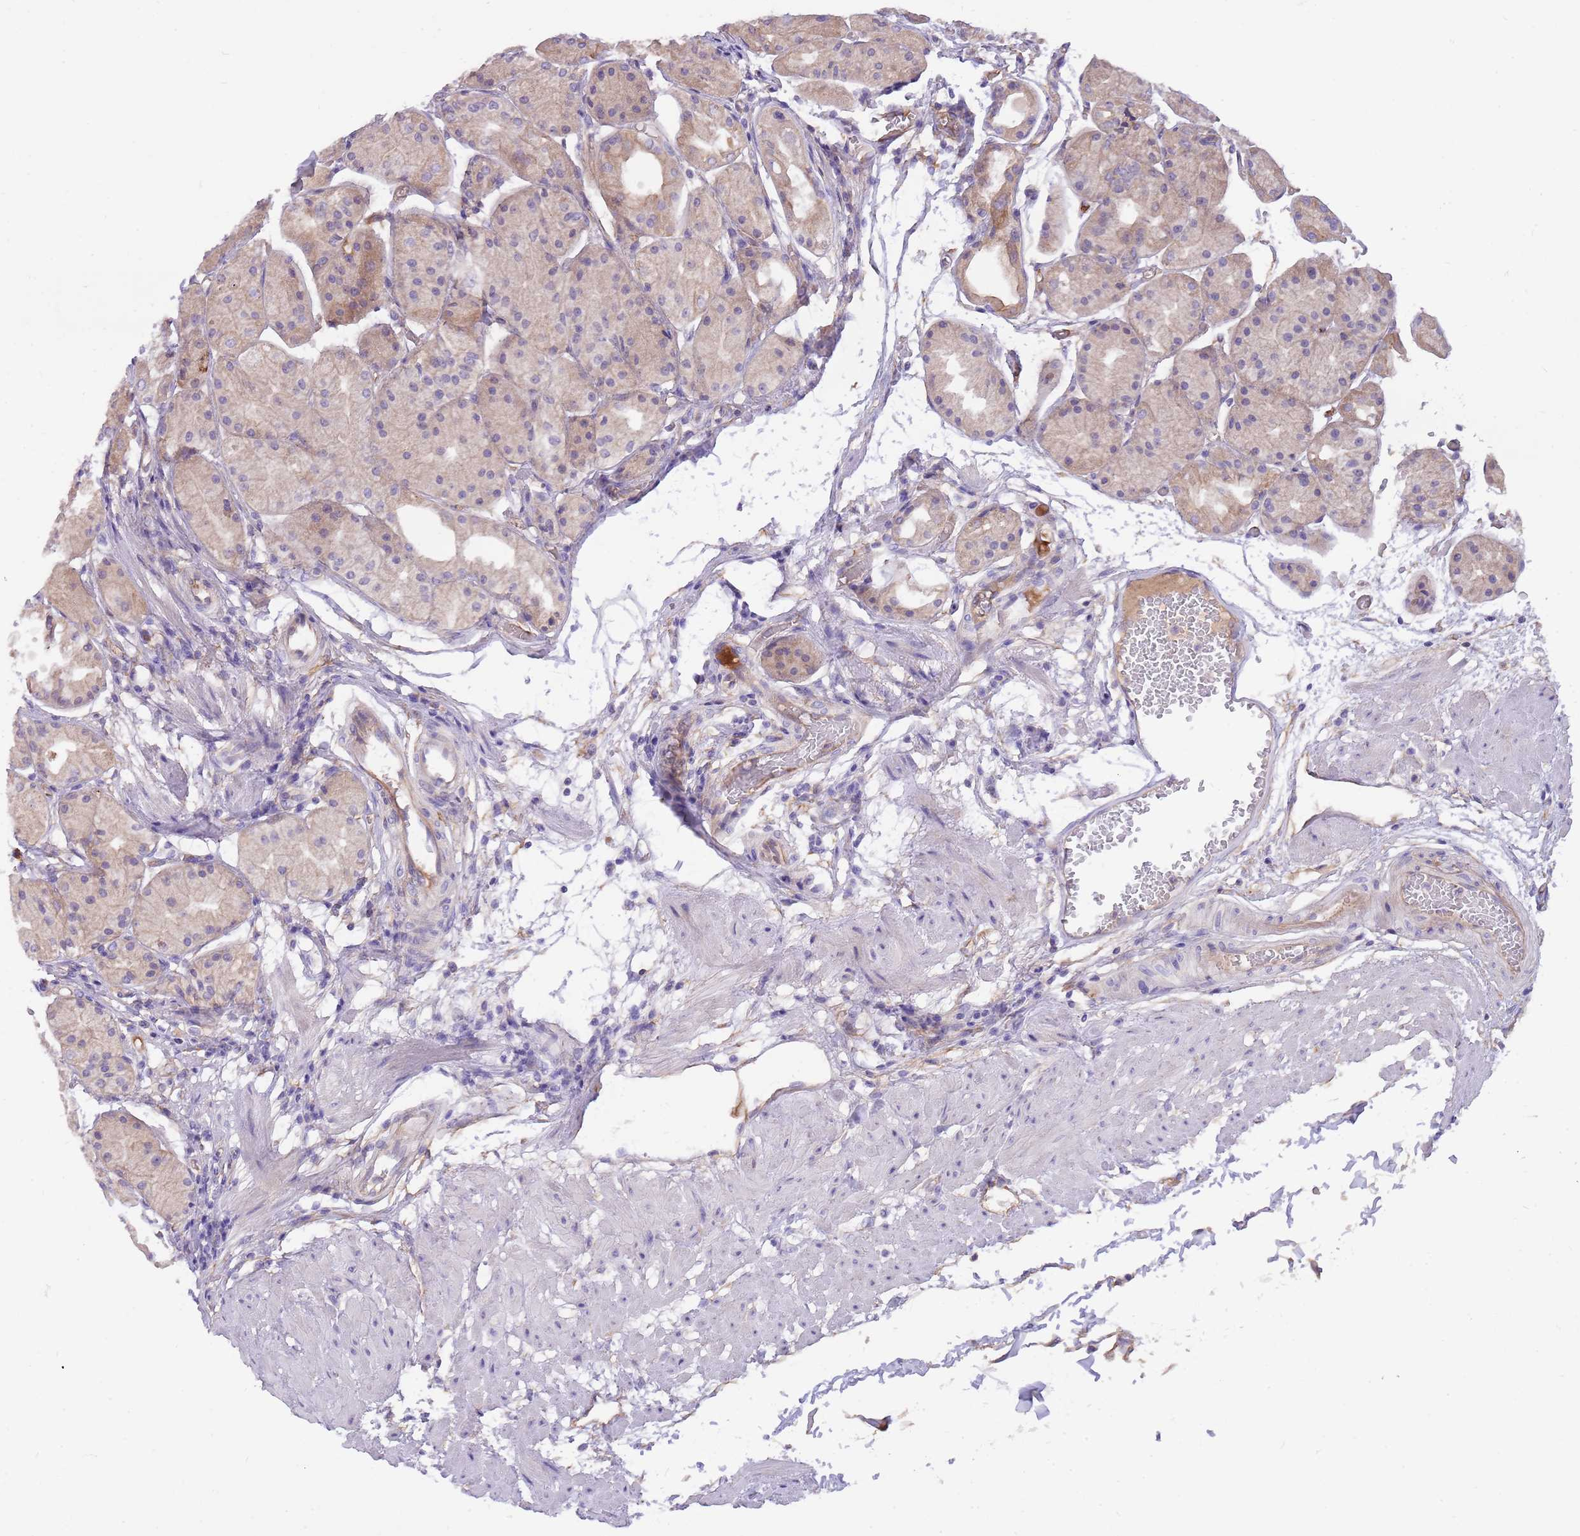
{"staining": {"intensity": "weak", "quantity": "25%-75%", "location": "cytoplasmic/membranous"}, "tissue": "stomach", "cell_type": "Glandular cells", "image_type": "normal", "snomed": [{"axis": "morphology", "description": "Normal tissue, NOS"}, {"axis": "topography", "description": "Stomach, upper"}], "caption": "Protein staining of normal stomach shows weak cytoplasmic/membranous positivity in about 25%-75% of glandular cells.", "gene": "NTN4", "patient": {"sex": "male", "age": 72}}